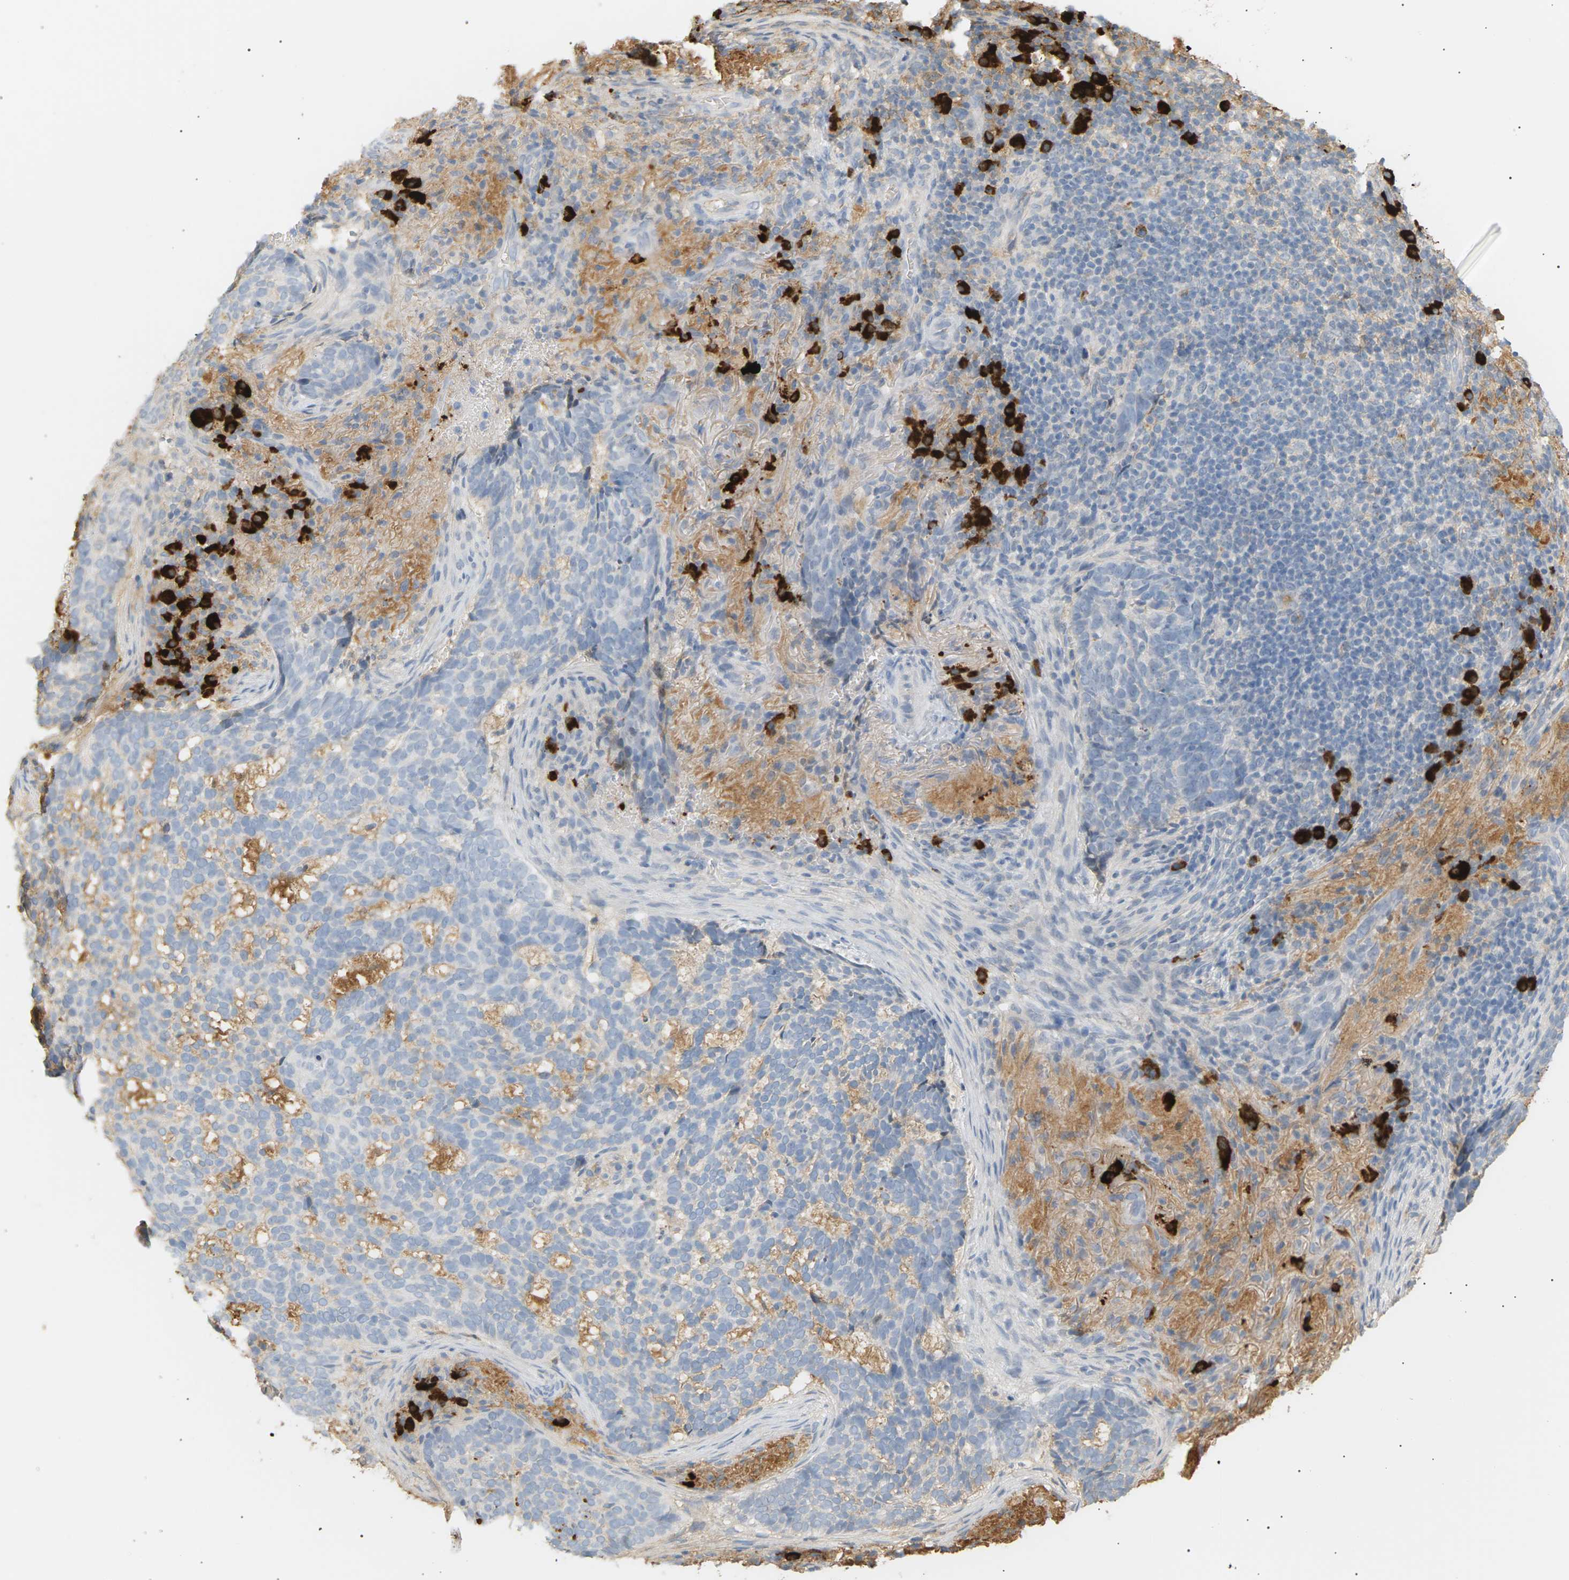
{"staining": {"intensity": "weak", "quantity": "<25%", "location": "cytoplasmic/membranous"}, "tissue": "skin cancer", "cell_type": "Tumor cells", "image_type": "cancer", "snomed": [{"axis": "morphology", "description": "Basal cell carcinoma"}, {"axis": "topography", "description": "Skin"}], "caption": "High power microscopy photomicrograph of an immunohistochemistry histopathology image of skin cancer, revealing no significant positivity in tumor cells.", "gene": "IGLC3", "patient": {"sex": "male", "age": 85}}